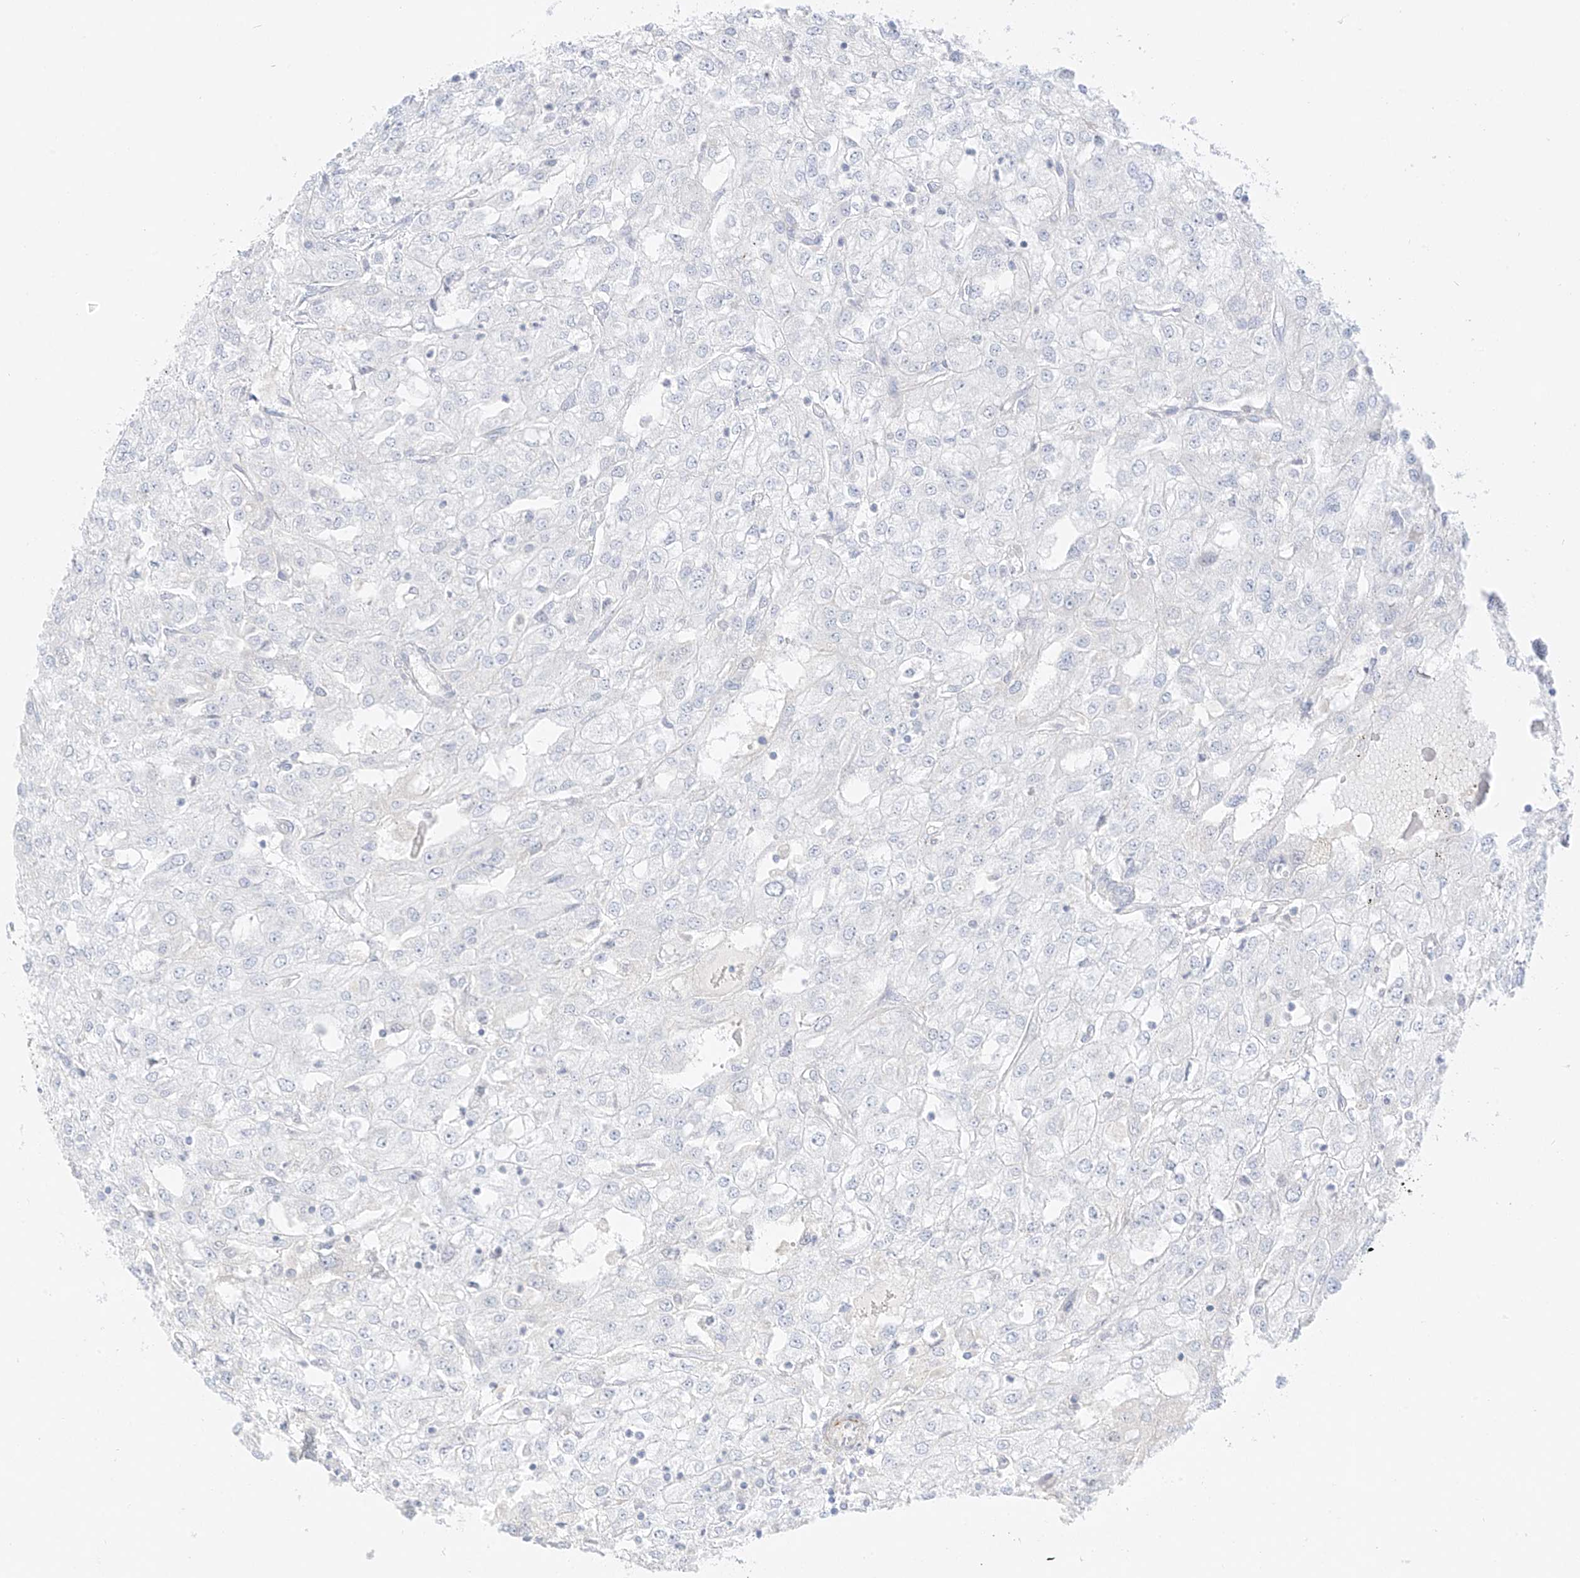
{"staining": {"intensity": "negative", "quantity": "none", "location": "none"}, "tissue": "renal cancer", "cell_type": "Tumor cells", "image_type": "cancer", "snomed": [{"axis": "morphology", "description": "Adenocarcinoma, NOS"}, {"axis": "topography", "description": "Kidney"}], "caption": "Immunohistochemical staining of human renal adenocarcinoma shows no significant expression in tumor cells.", "gene": "ST3GAL5", "patient": {"sex": "female", "age": 54}}